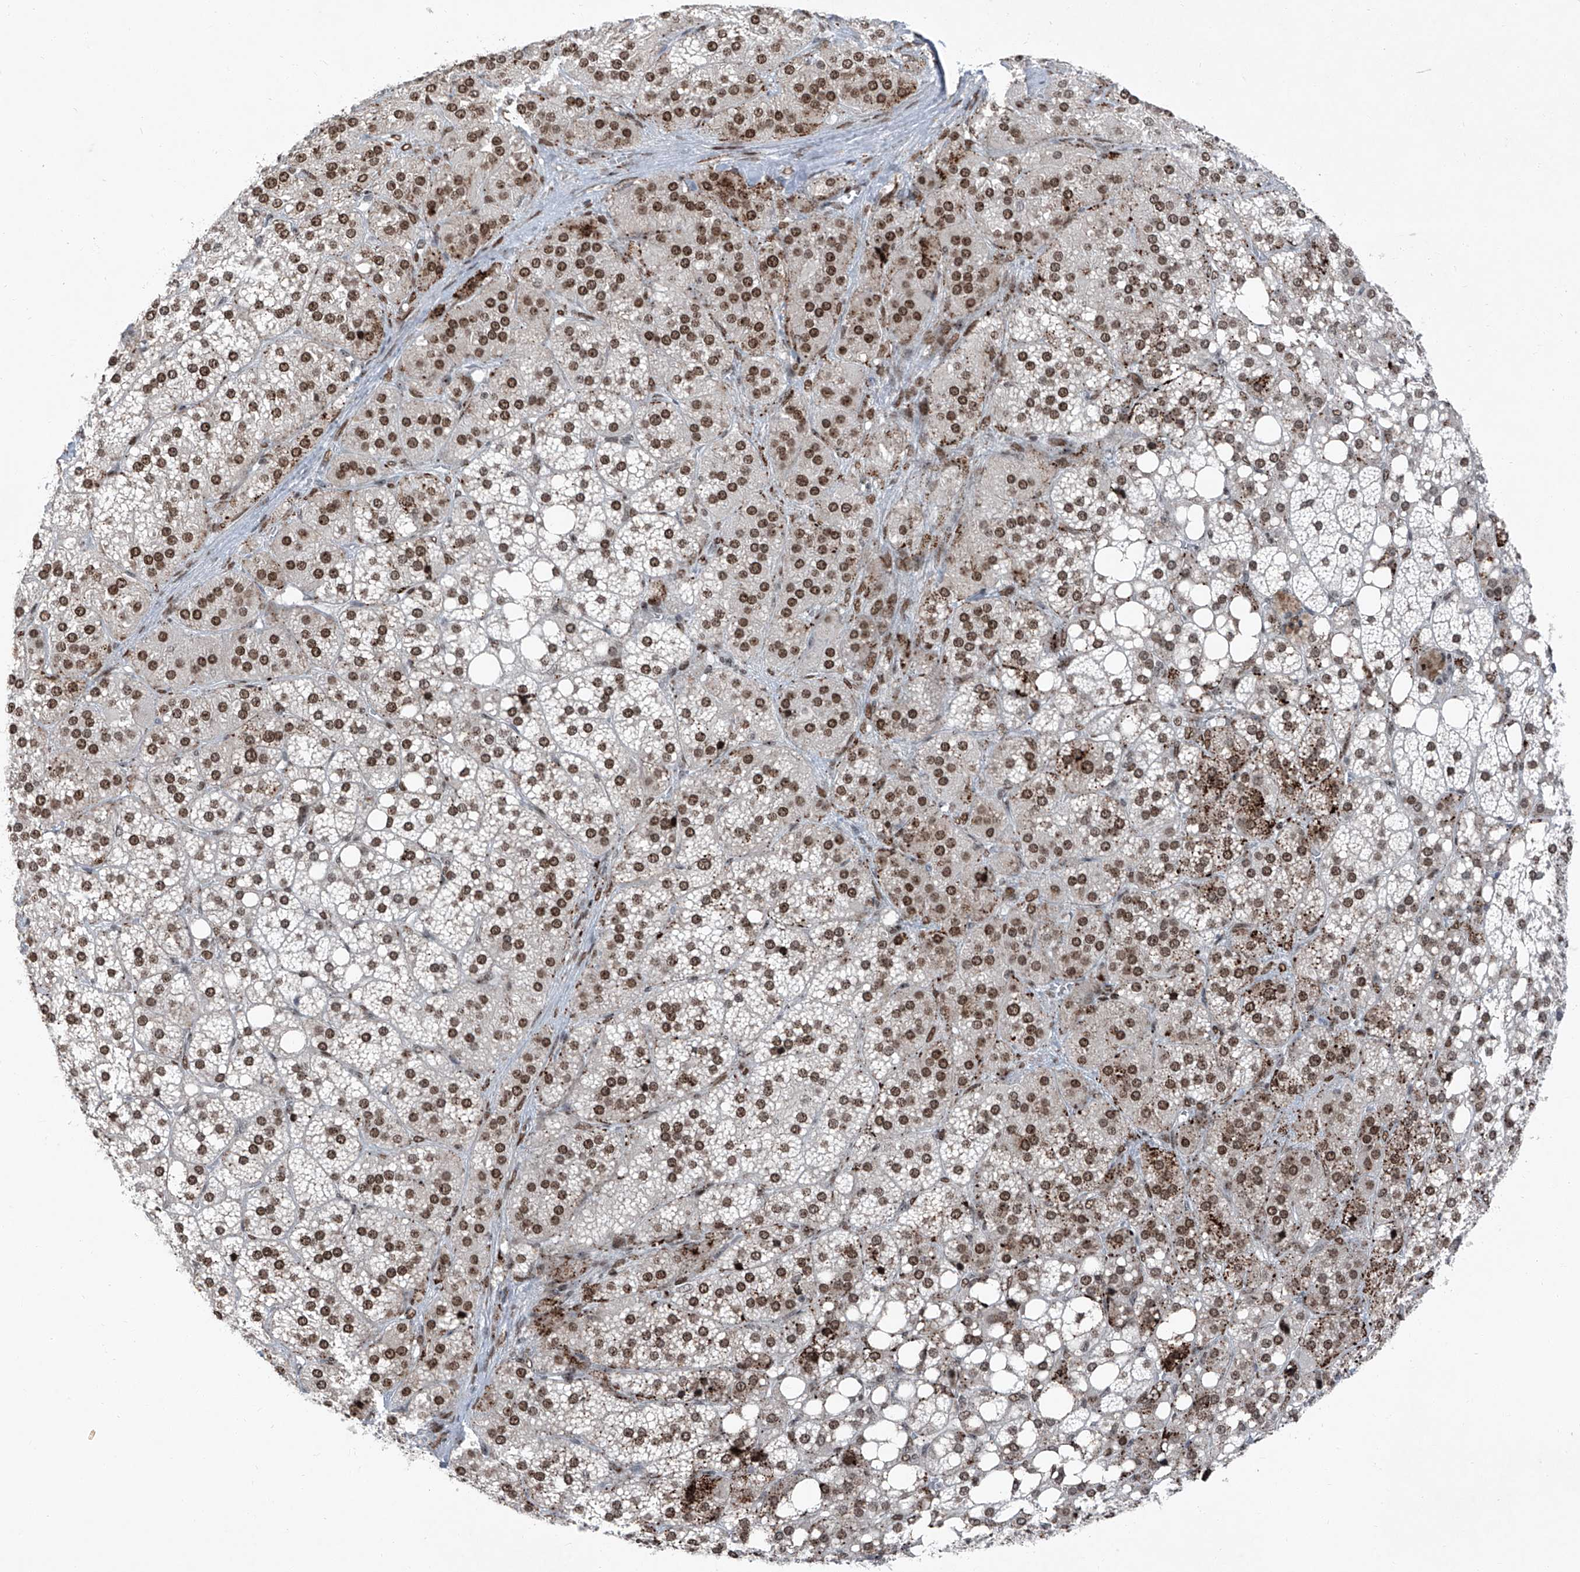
{"staining": {"intensity": "moderate", "quantity": ">75%", "location": "cytoplasmic/membranous,nuclear"}, "tissue": "adrenal gland", "cell_type": "Glandular cells", "image_type": "normal", "snomed": [{"axis": "morphology", "description": "Normal tissue, NOS"}, {"axis": "topography", "description": "Adrenal gland"}], "caption": "Immunohistochemical staining of normal human adrenal gland reveals medium levels of moderate cytoplasmic/membranous,nuclear positivity in approximately >75% of glandular cells.", "gene": "BMI1", "patient": {"sex": "female", "age": 59}}